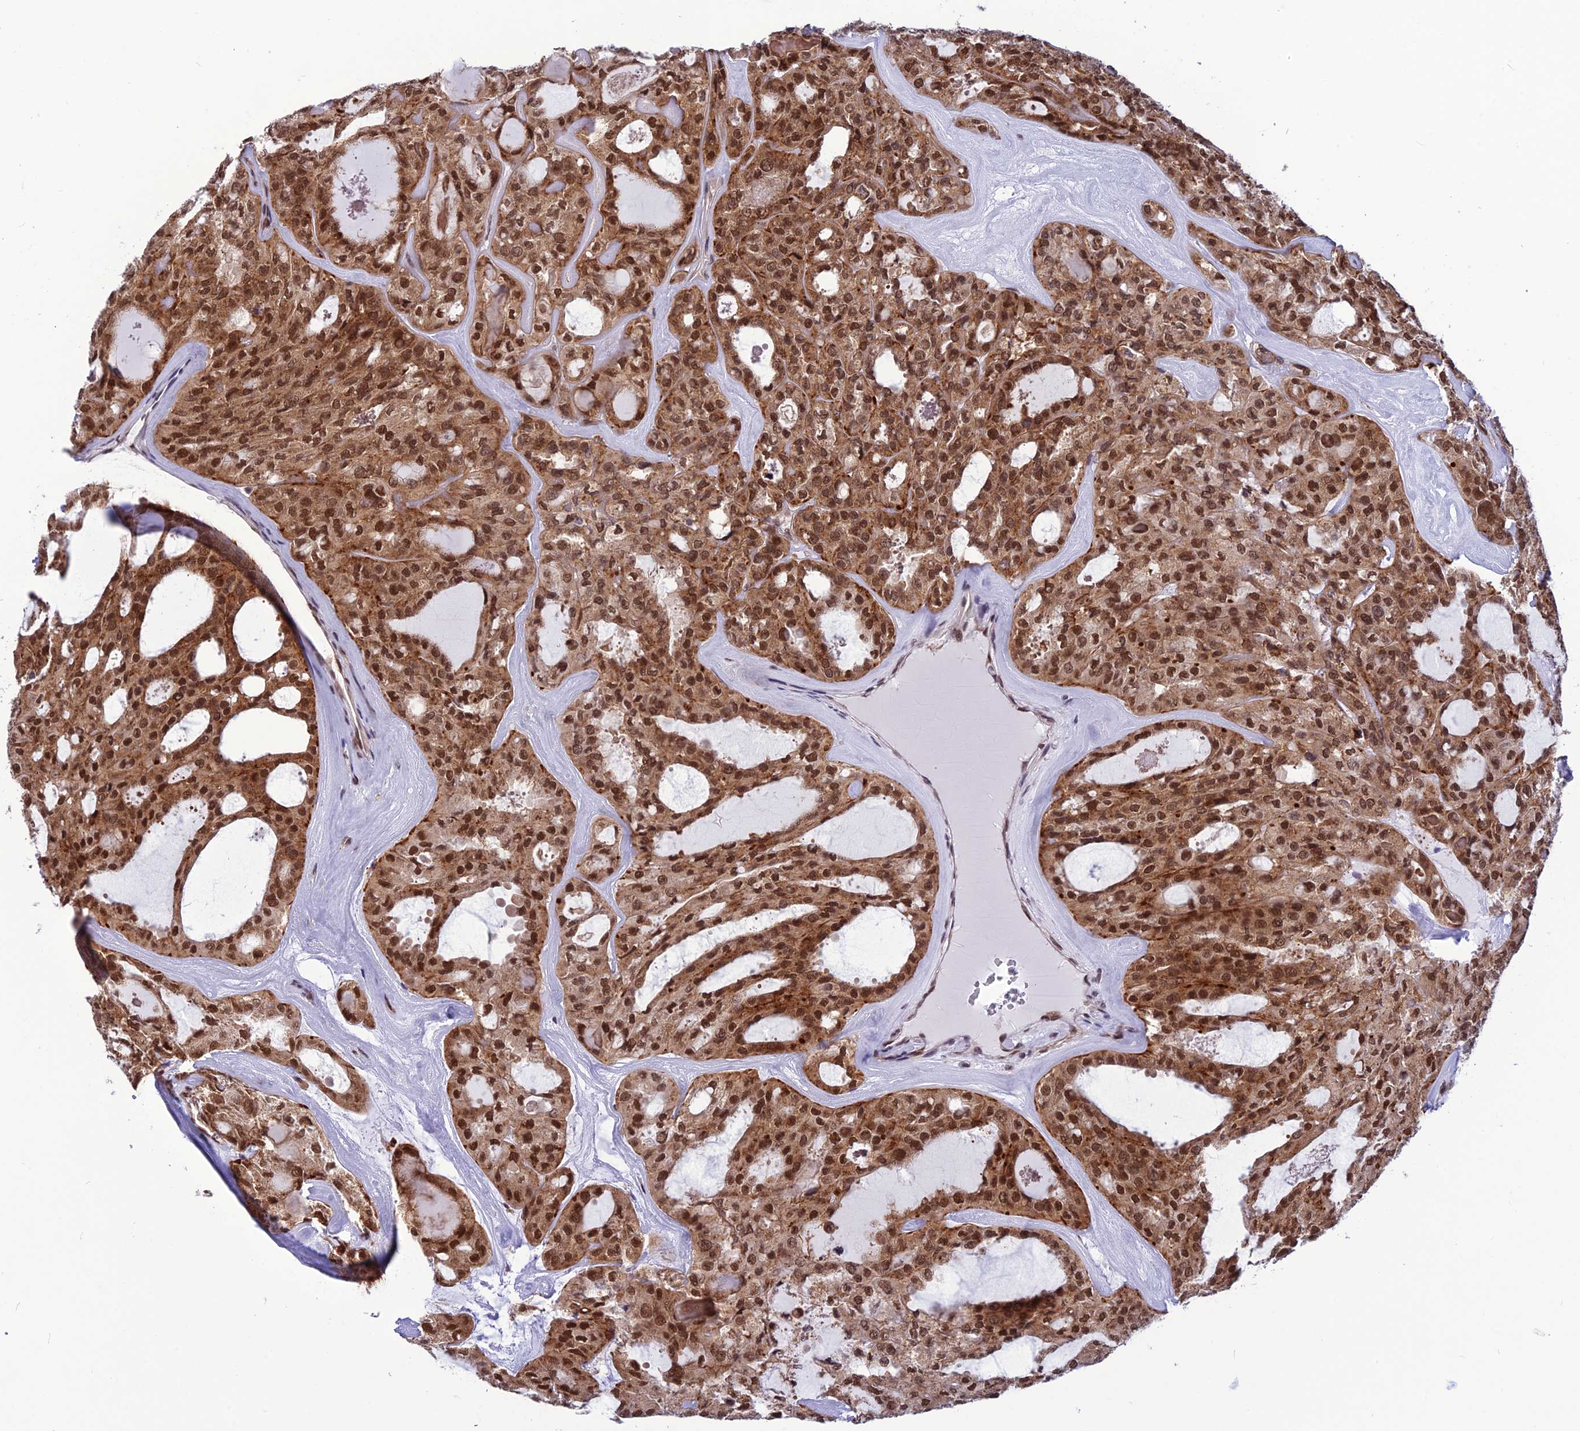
{"staining": {"intensity": "strong", "quantity": ">75%", "location": "cytoplasmic/membranous,nuclear"}, "tissue": "thyroid cancer", "cell_type": "Tumor cells", "image_type": "cancer", "snomed": [{"axis": "morphology", "description": "Follicular adenoma carcinoma, NOS"}, {"axis": "topography", "description": "Thyroid gland"}], "caption": "About >75% of tumor cells in human follicular adenoma carcinoma (thyroid) demonstrate strong cytoplasmic/membranous and nuclear protein staining as visualized by brown immunohistochemical staining.", "gene": "RTRAF", "patient": {"sex": "male", "age": 75}}